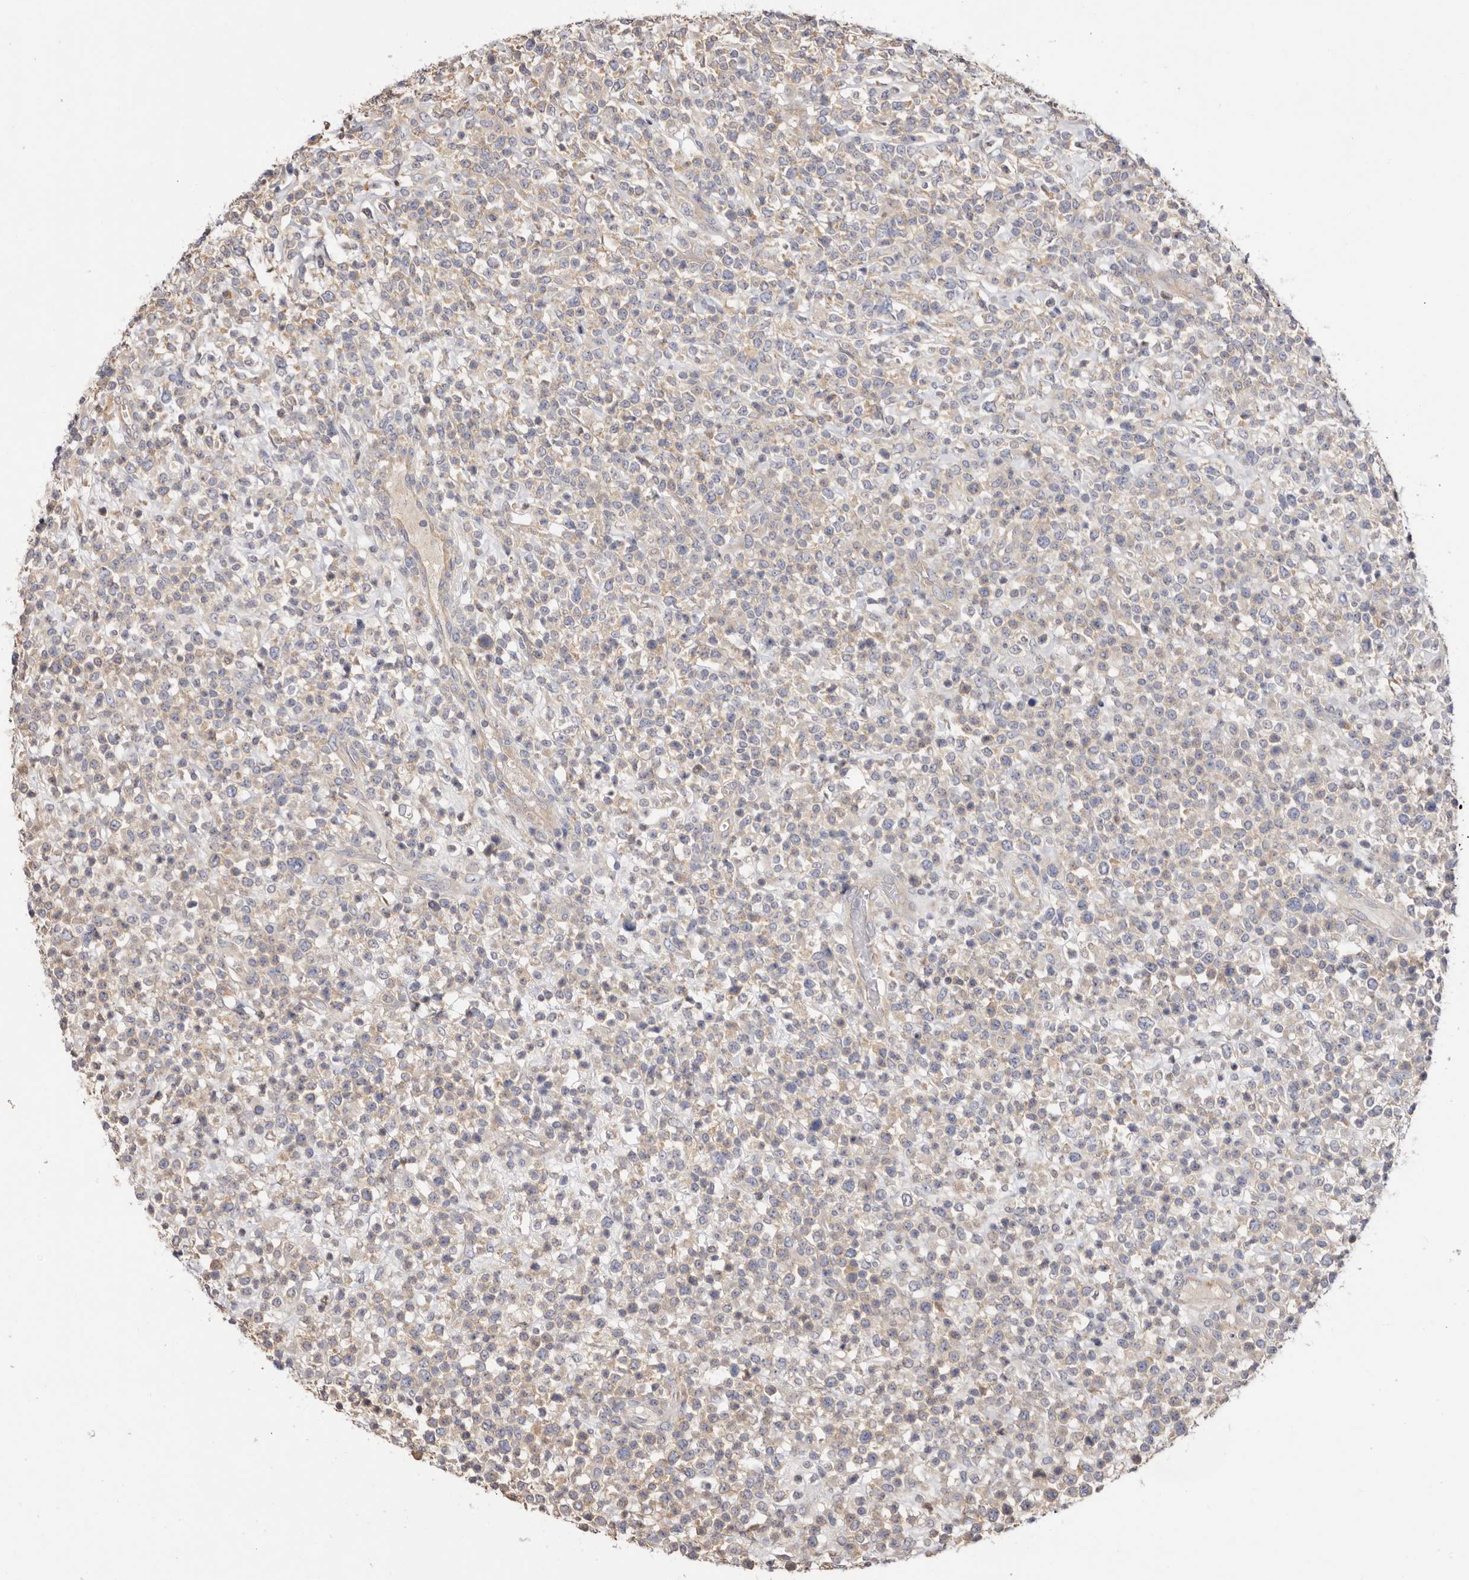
{"staining": {"intensity": "weak", "quantity": "25%-75%", "location": "cytoplasmic/membranous"}, "tissue": "lymphoma", "cell_type": "Tumor cells", "image_type": "cancer", "snomed": [{"axis": "morphology", "description": "Malignant lymphoma, non-Hodgkin's type, High grade"}, {"axis": "topography", "description": "Colon"}], "caption": "Immunohistochemistry of lymphoma demonstrates low levels of weak cytoplasmic/membranous expression in about 25%-75% of tumor cells.", "gene": "FAM167B", "patient": {"sex": "female", "age": 53}}